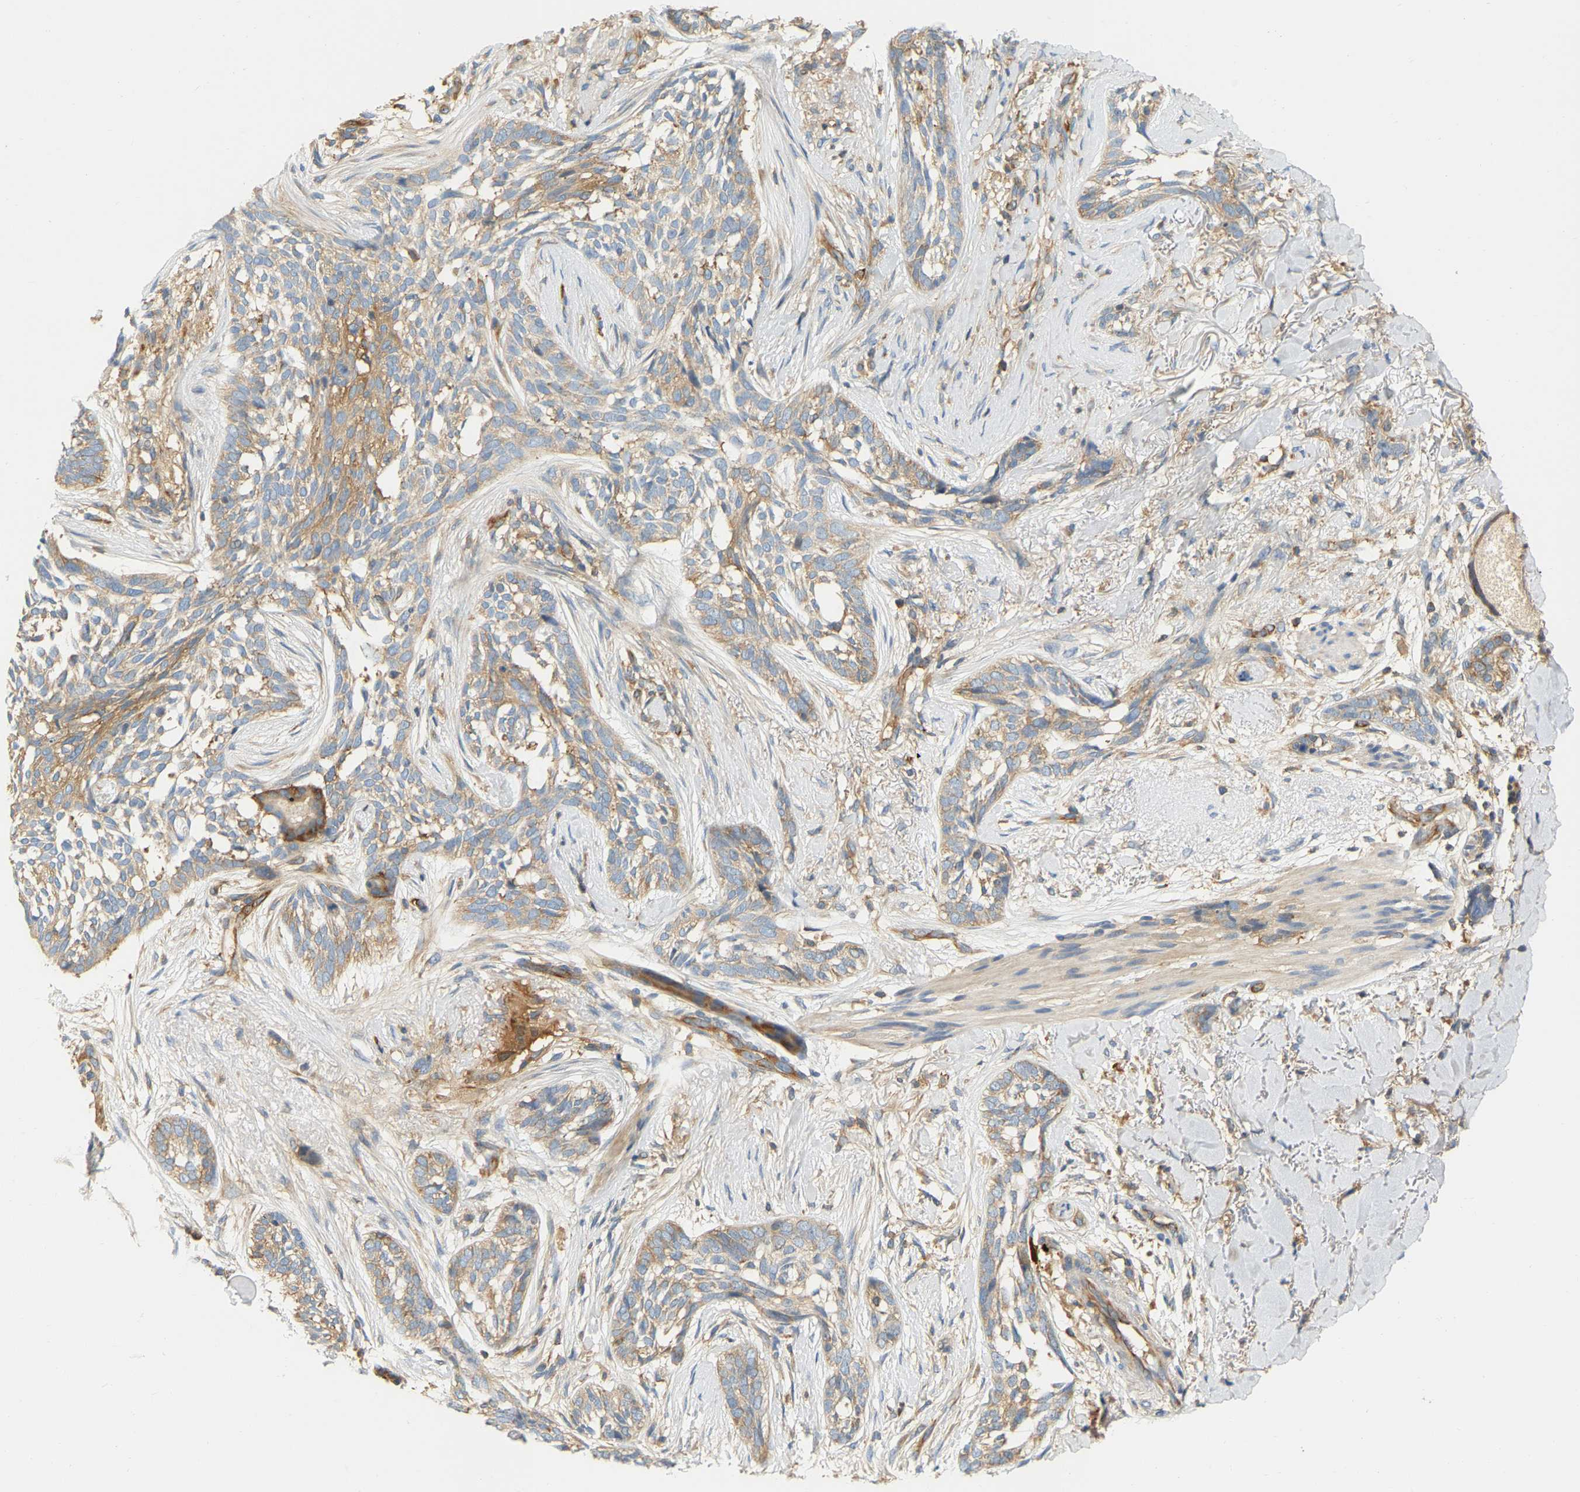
{"staining": {"intensity": "weak", "quantity": "25%-75%", "location": "cytoplasmic/membranous"}, "tissue": "skin cancer", "cell_type": "Tumor cells", "image_type": "cancer", "snomed": [{"axis": "morphology", "description": "Basal cell carcinoma"}, {"axis": "topography", "description": "Skin"}], "caption": "Immunohistochemical staining of human skin cancer (basal cell carcinoma) displays weak cytoplasmic/membranous protein positivity in about 25%-75% of tumor cells.", "gene": "AKAP13", "patient": {"sex": "female", "age": 88}}